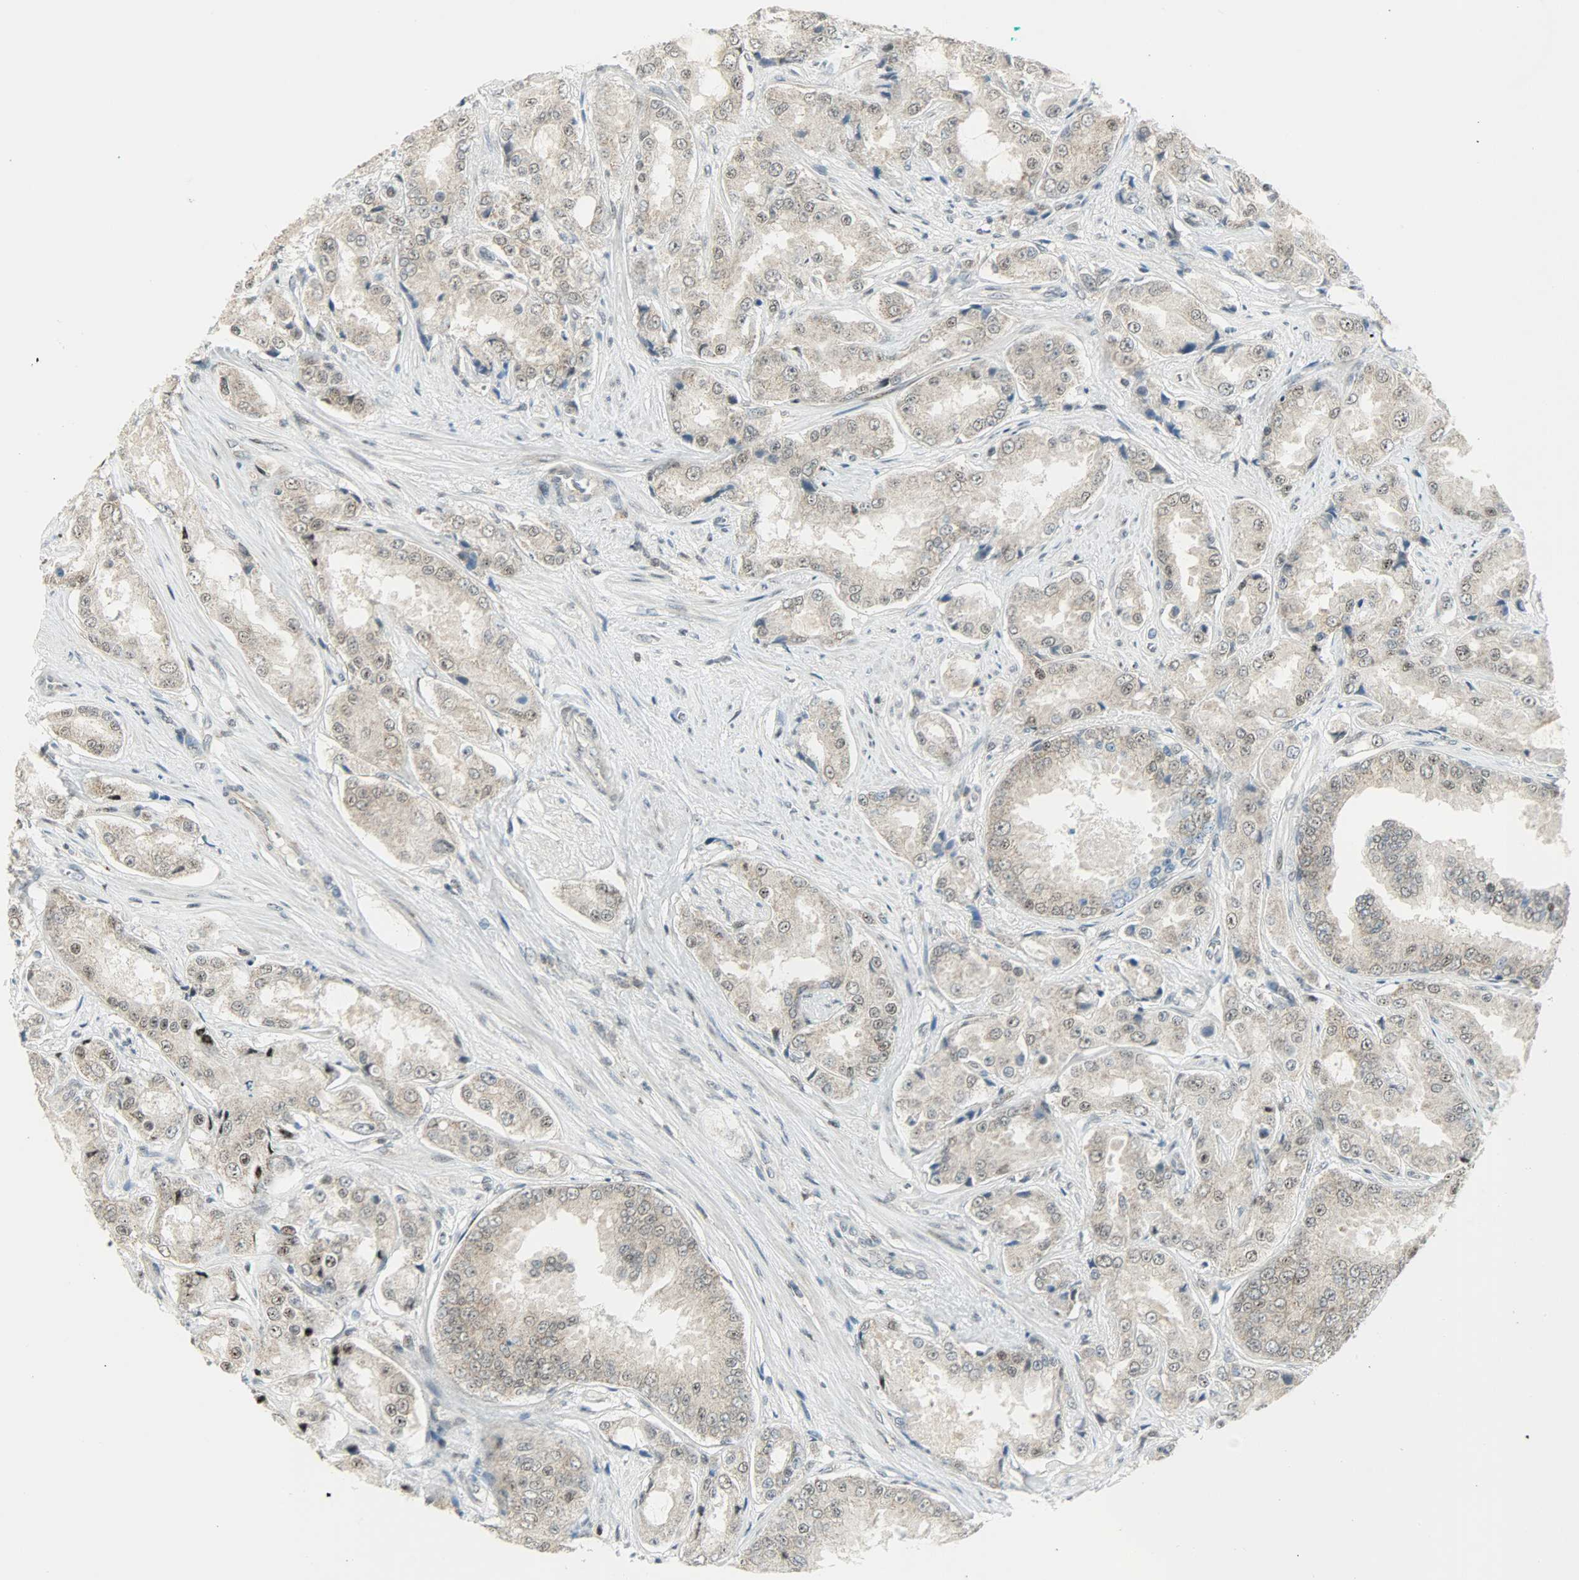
{"staining": {"intensity": "weak", "quantity": ">75%", "location": "cytoplasmic/membranous,nuclear"}, "tissue": "prostate cancer", "cell_type": "Tumor cells", "image_type": "cancer", "snomed": [{"axis": "morphology", "description": "Adenocarcinoma, High grade"}, {"axis": "topography", "description": "Prostate"}], "caption": "Human prostate cancer stained with a protein marker demonstrates weak staining in tumor cells.", "gene": "IL15", "patient": {"sex": "male", "age": 73}}